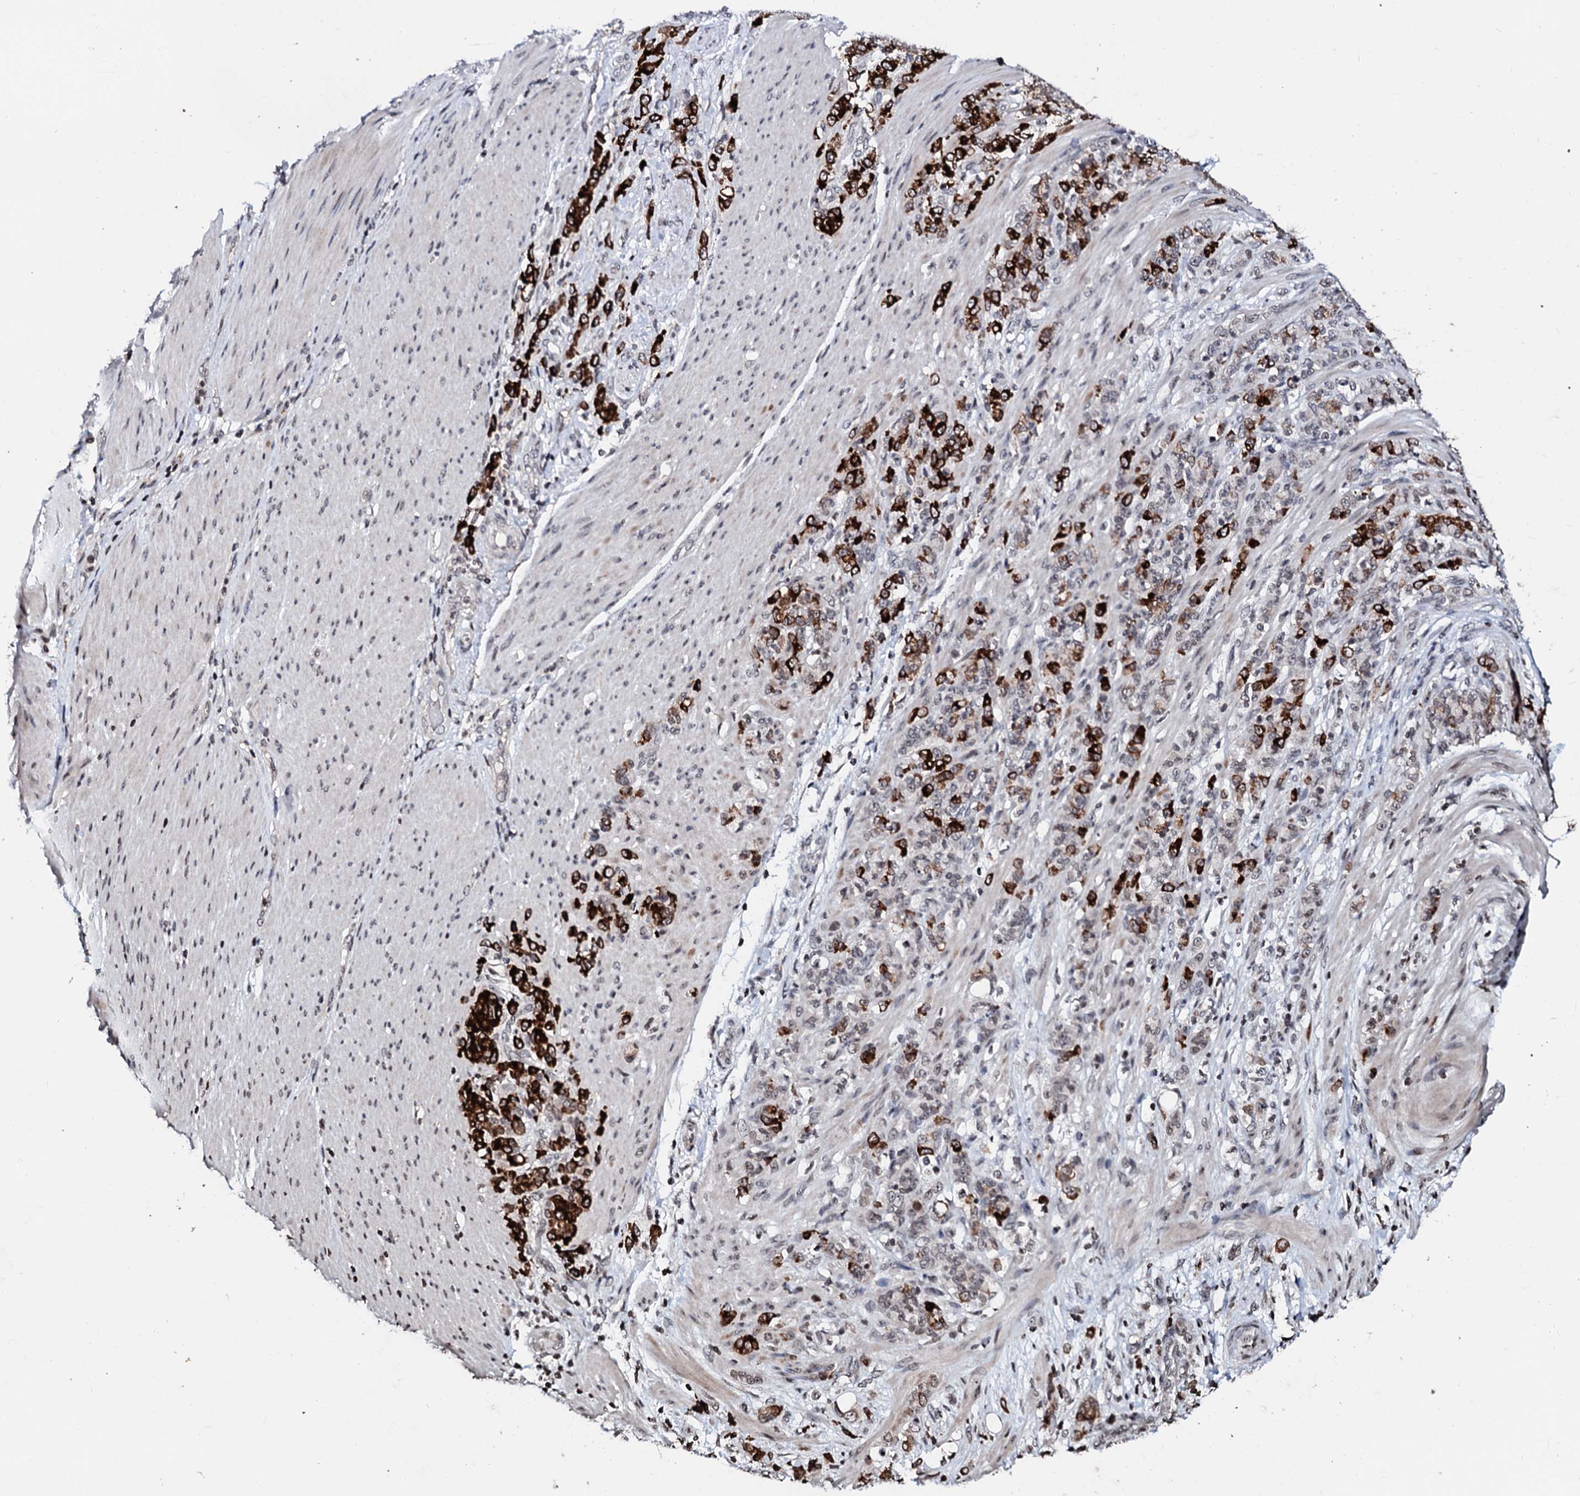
{"staining": {"intensity": "strong", "quantity": ">75%", "location": "cytoplasmic/membranous"}, "tissue": "stomach cancer", "cell_type": "Tumor cells", "image_type": "cancer", "snomed": [{"axis": "morphology", "description": "Adenocarcinoma, NOS"}, {"axis": "topography", "description": "Stomach"}], "caption": "Protein expression analysis of adenocarcinoma (stomach) demonstrates strong cytoplasmic/membranous staining in approximately >75% of tumor cells.", "gene": "LSM11", "patient": {"sex": "female", "age": 79}}